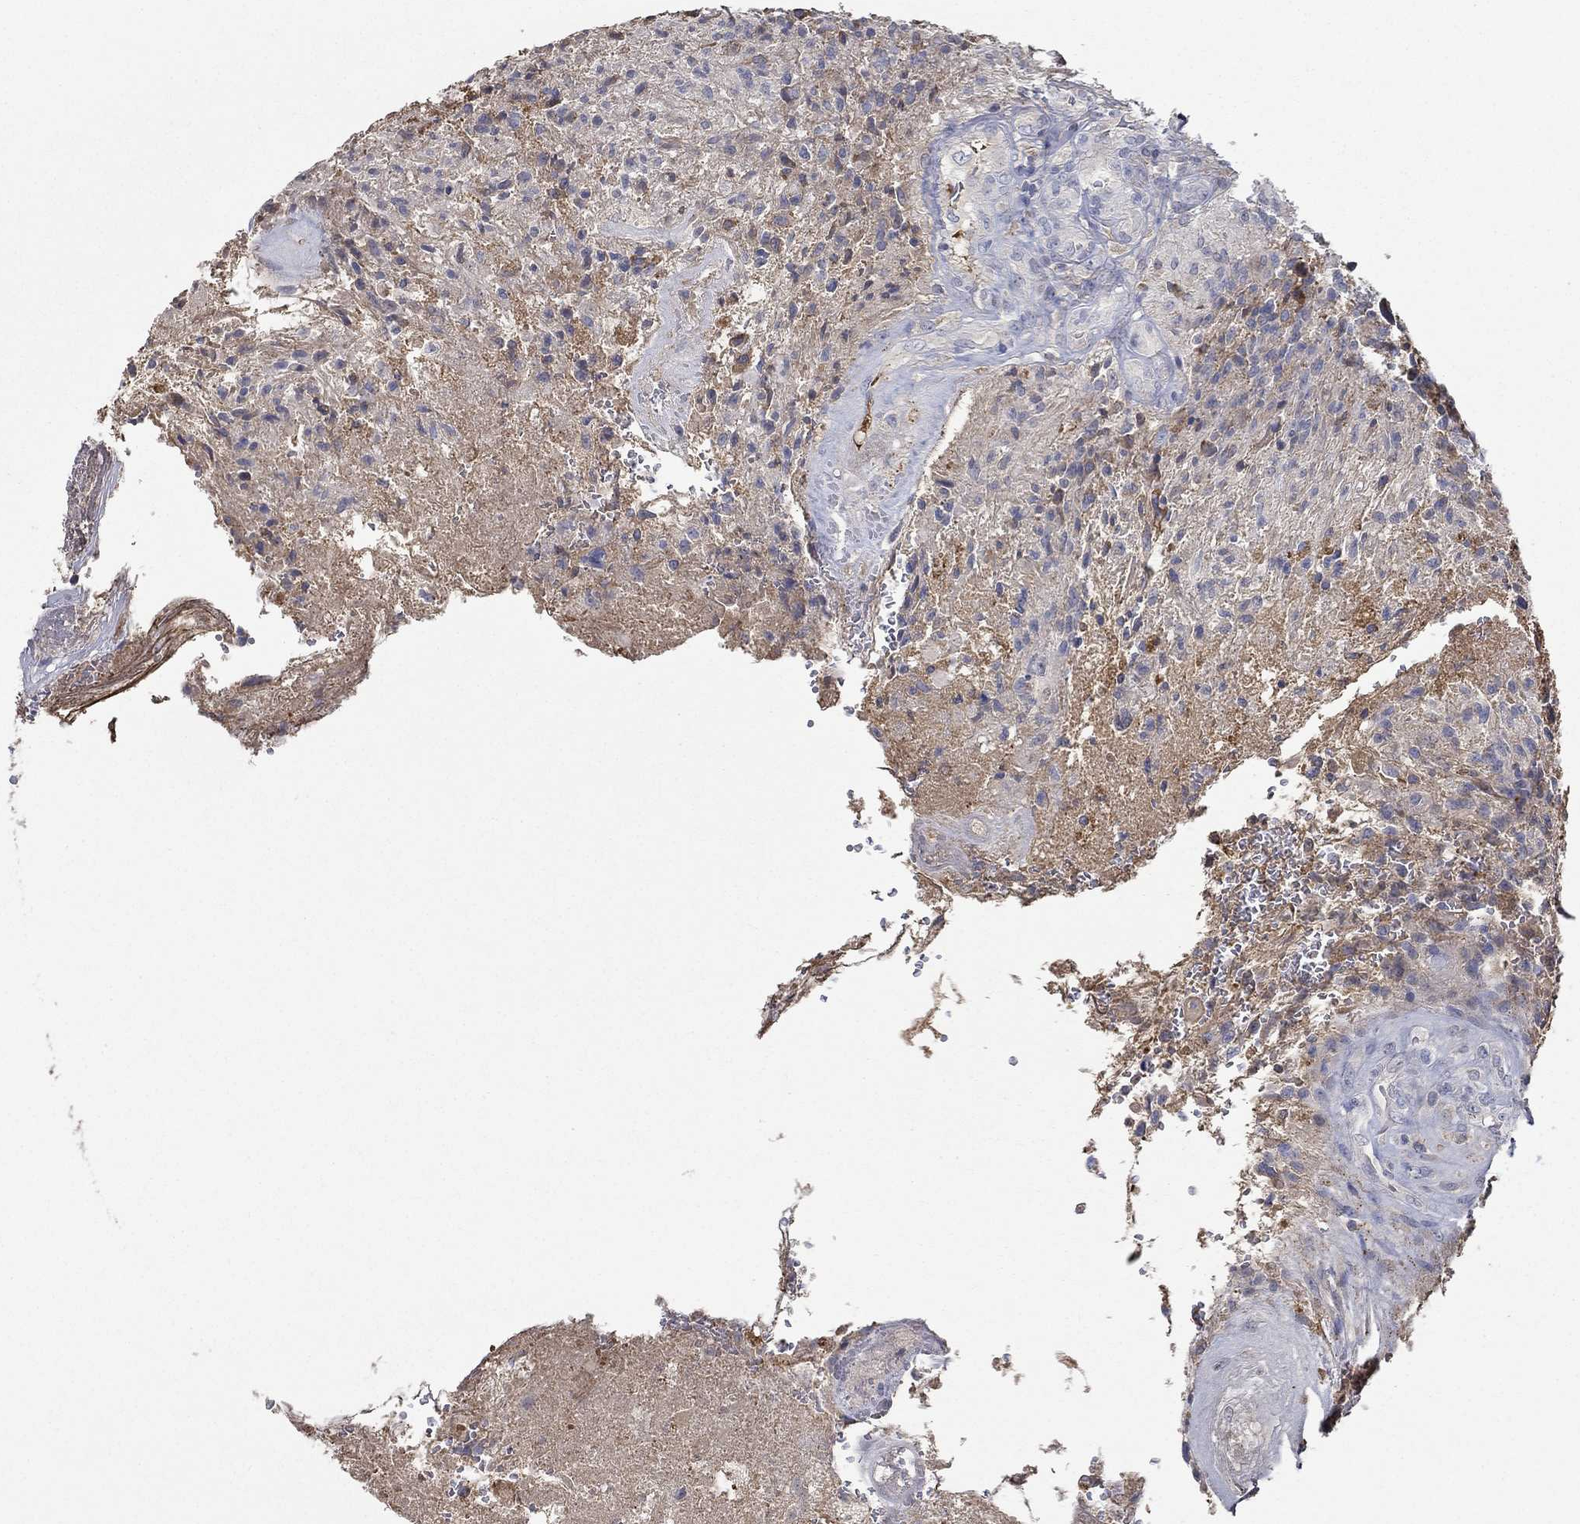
{"staining": {"intensity": "negative", "quantity": "none", "location": "none"}, "tissue": "glioma", "cell_type": "Tumor cells", "image_type": "cancer", "snomed": [{"axis": "morphology", "description": "Glioma, malignant, High grade"}, {"axis": "topography", "description": "Brain"}], "caption": "A photomicrograph of human malignant glioma (high-grade) is negative for staining in tumor cells. The staining is performed using DAB (3,3'-diaminobenzidine) brown chromogen with nuclei counter-stained in using hematoxylin.", "gene": "IL10", "patient": {"sex": "male", "age": 56}}